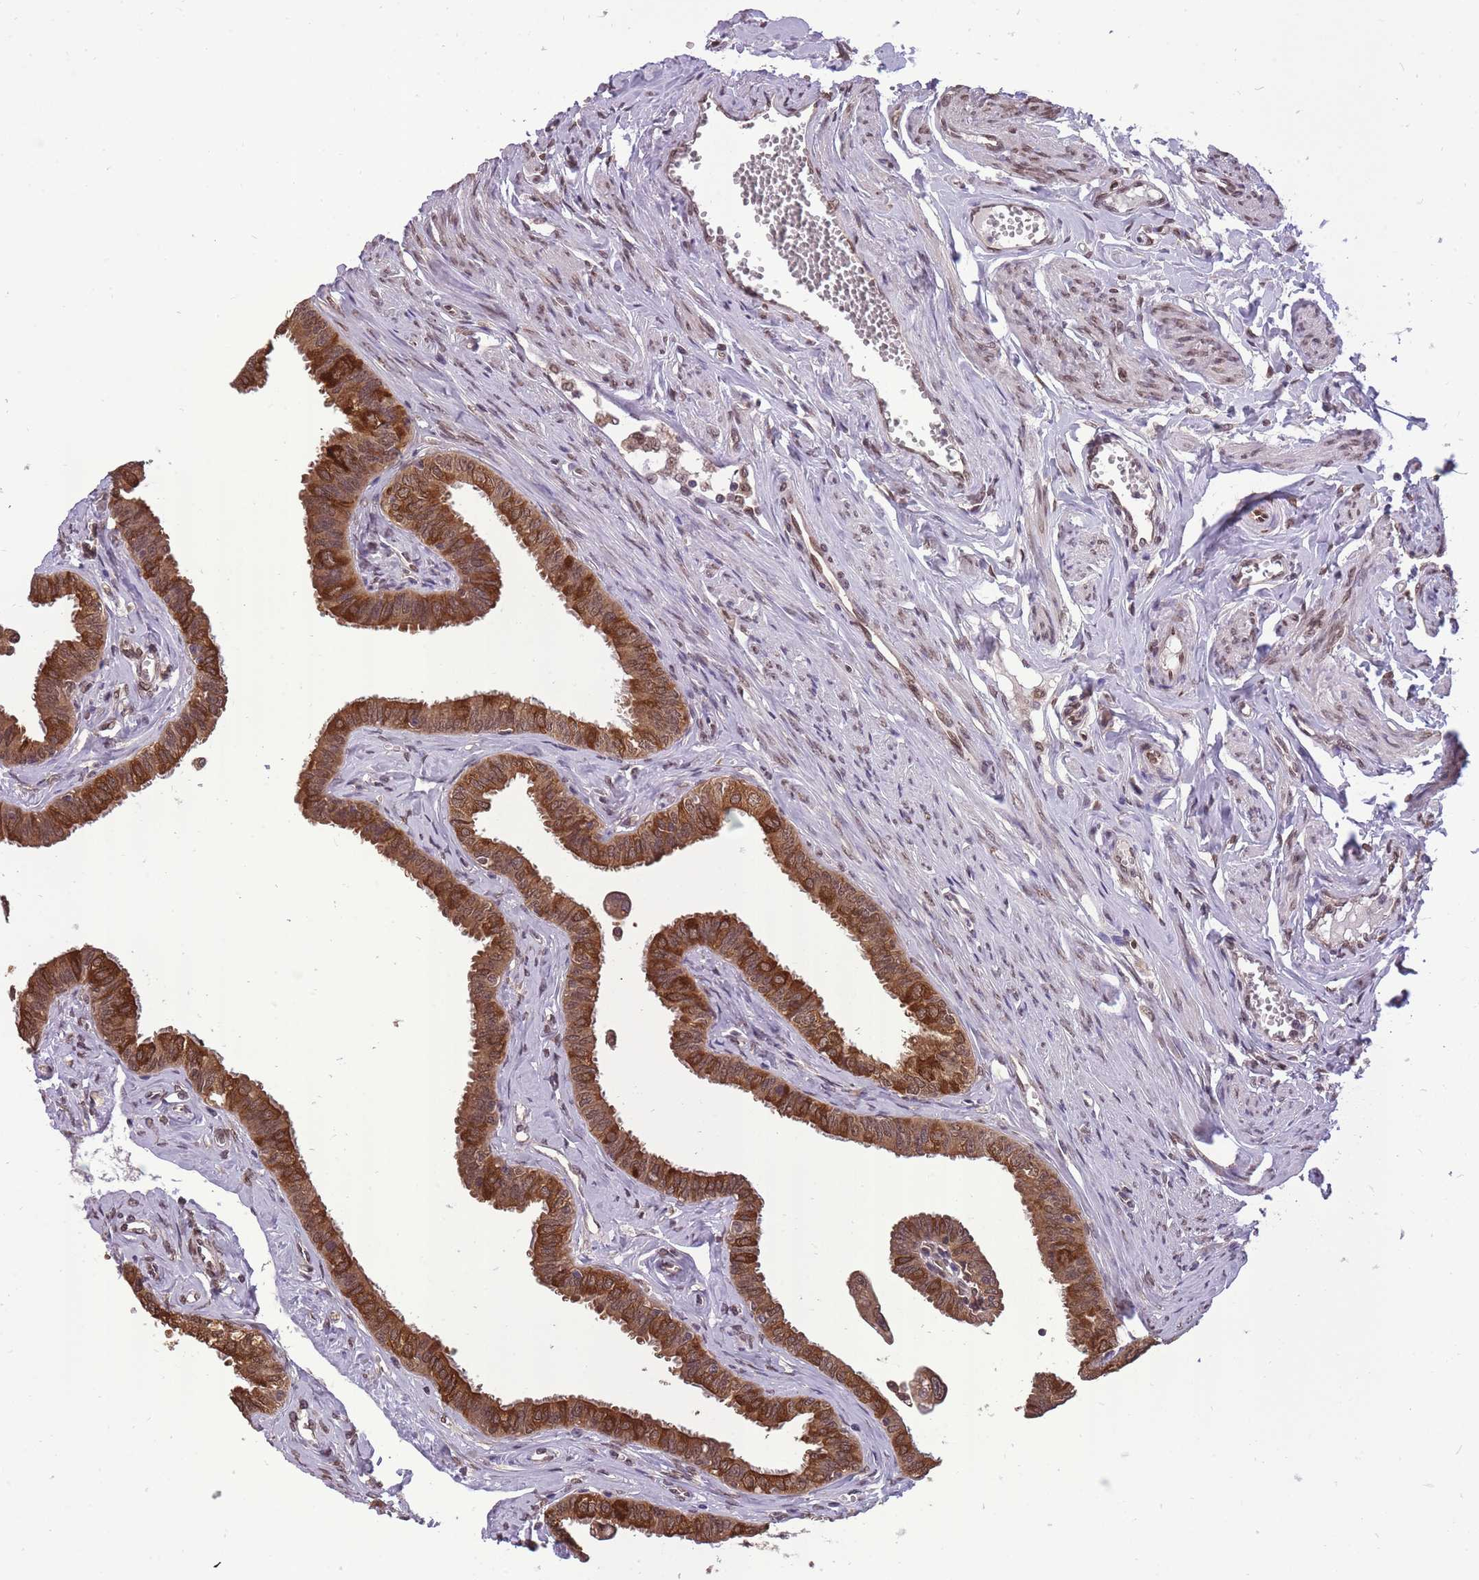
{"staining": {"intensity": "strong", "quantity": ">75%", "location": "cytoplasmic/membranous,nuclear"}, "tissue": "fallopian tube", "cell_type": "Glandular cells", "image_type": "normal", "snomed": [{"axis": "morphology", "description": "Normal tissue, NOS"}, {"axis": "morphology", "description": "Carcinoma, NOS"}, {"axis": "topography", "description": "Fallopian tube"}, {"axis": "topography", "description": "Ovary"}], "caption": "Brown immunohistochemical staining in unremarkable human fallopian tube reveals strong cytoplasmic/membranous,nuclear expression in approximately >75% of glandular cells. (DAB (3,3'-diaminobenzidine) IHC, brown staining for protein, blue staining for nuclei).", "gene": "CDIP1", "patient": {"sex": "female", "age": 59}}